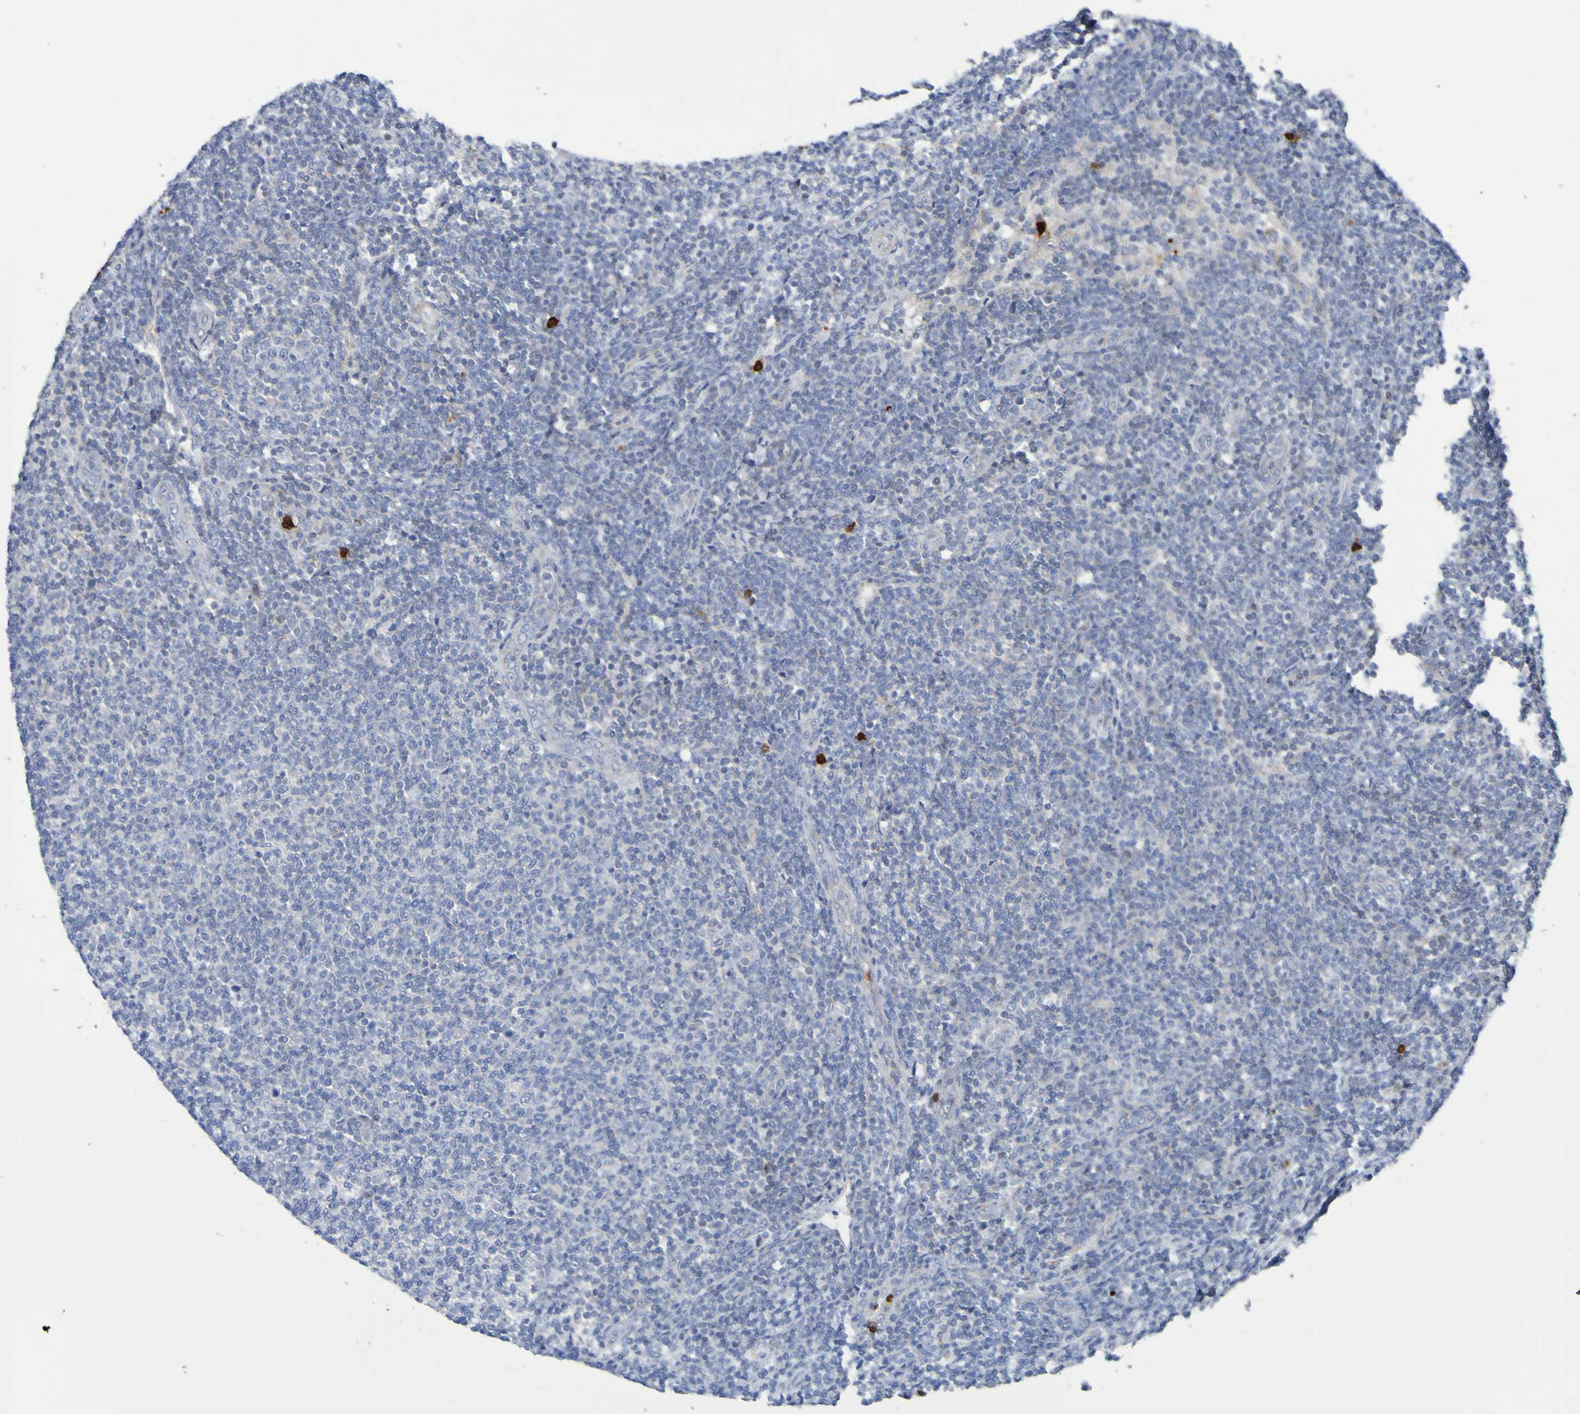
{"staining": {"intensity": "negative", "quantity": "none", "location": "none"}, "tissue": "lymphoma", "cell_type": "Tumor cells", "image_type": "cancer", "snomed": [{"axis": "morphology", "description": "Malignant lymphoma, non-Hodgkin's type, Low grade"}, {"axis": "topography", "description": "Lymph node"}], "caption": "This is an immunohistochemistry (IHC) photomicrograph of human low-grade malignant lymphoma, non-Hodgkin's type. There is no positivity in tumor cells.", "gene": "C11orf24", "patient": {"sex": "male", "age": 66}}